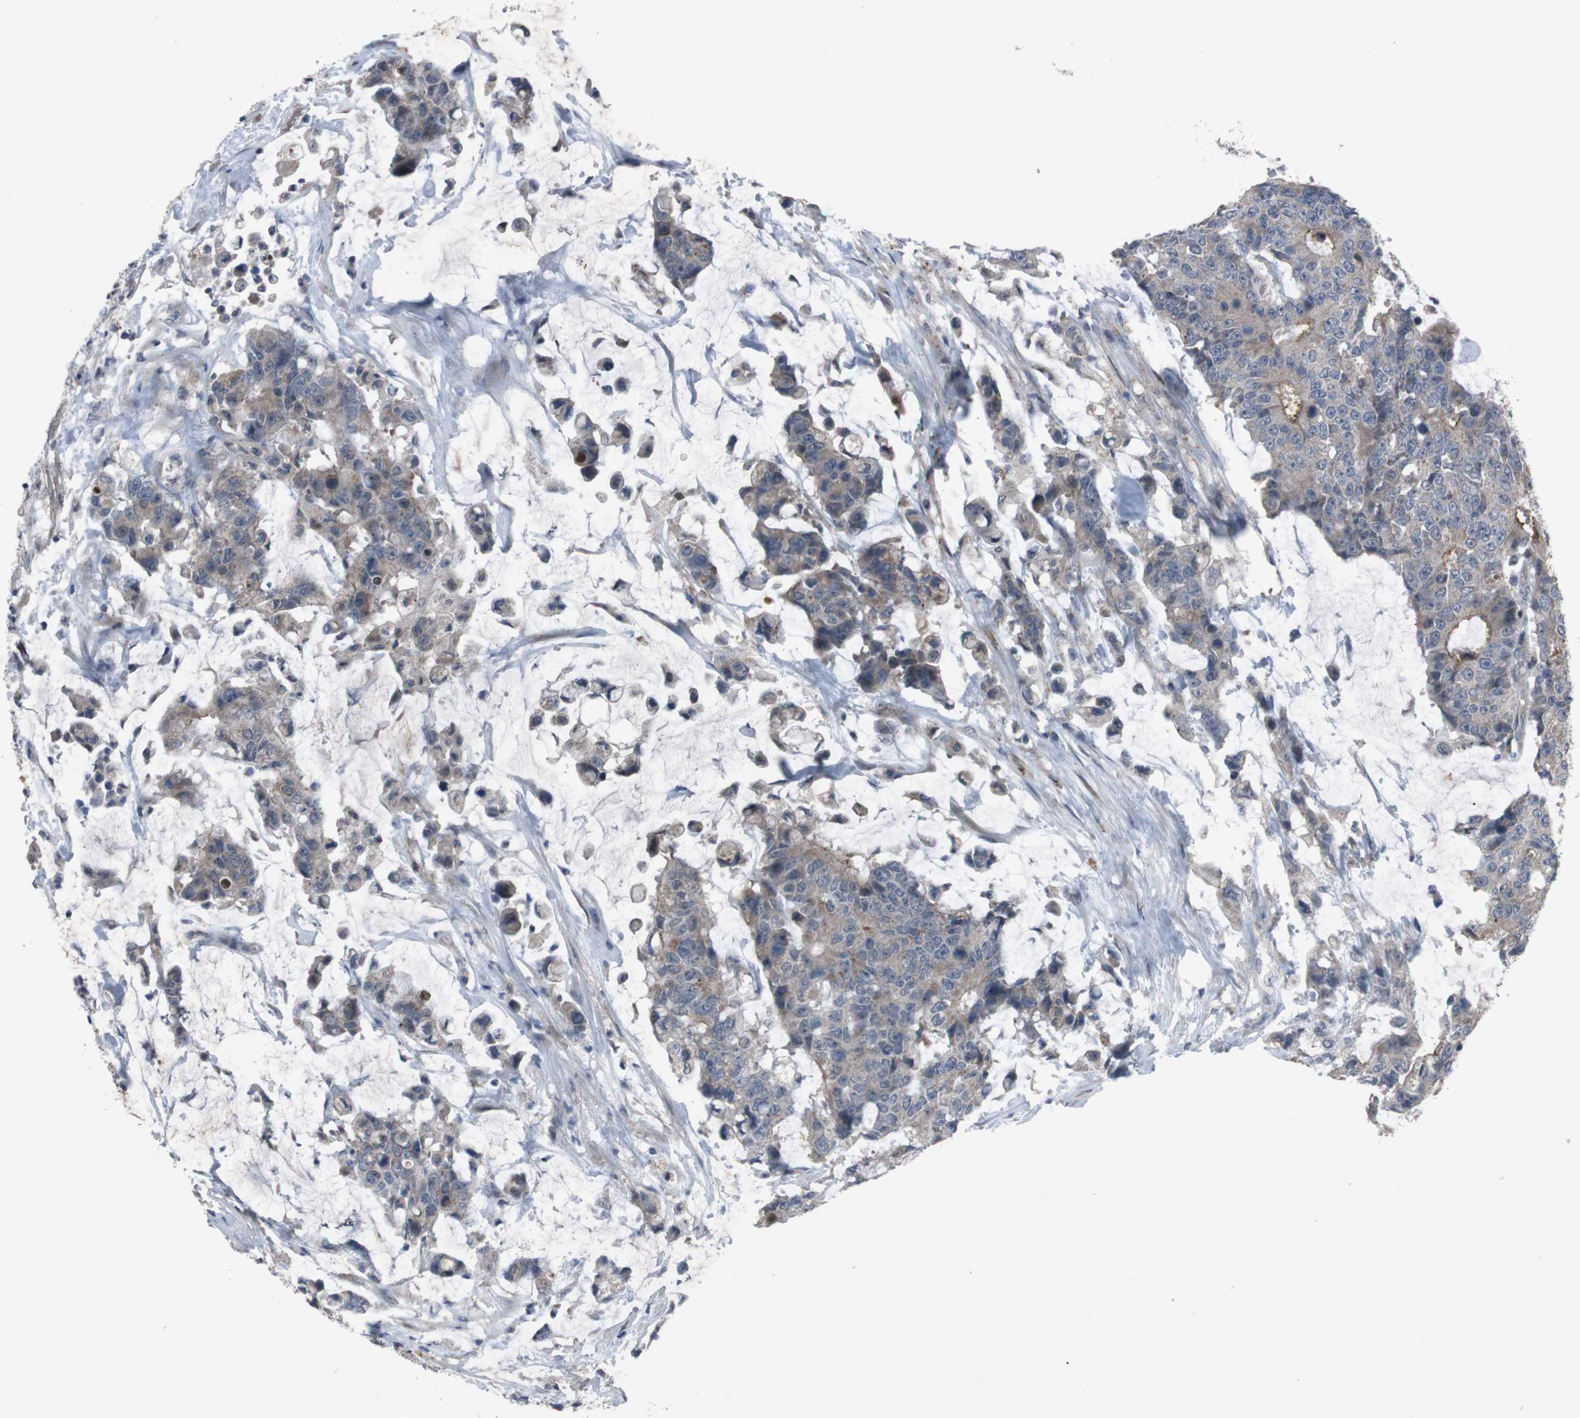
{"staining": {"intensity": "moderate", "quantity": ">75%", "location": "cytoplasmic/membranous"}, "tissue": "colorectal cancer", "cell_type": "Tumor cells", "image_type": "cancer", "snomed": [{"axis": "morphology", "description": "Adenocarcinoma, NOS"}, {"axis": "topography", "description": "Colon"}], "caption": "Immunohistochemical staining of human colorectal cancer (adenocarcinoma) displays medium levels of moderate cytoplasmic/membranous expression in about >75% of tumor cells.", "gene": "EFNA5", "patient": {"sex": "female", "age": 86}}